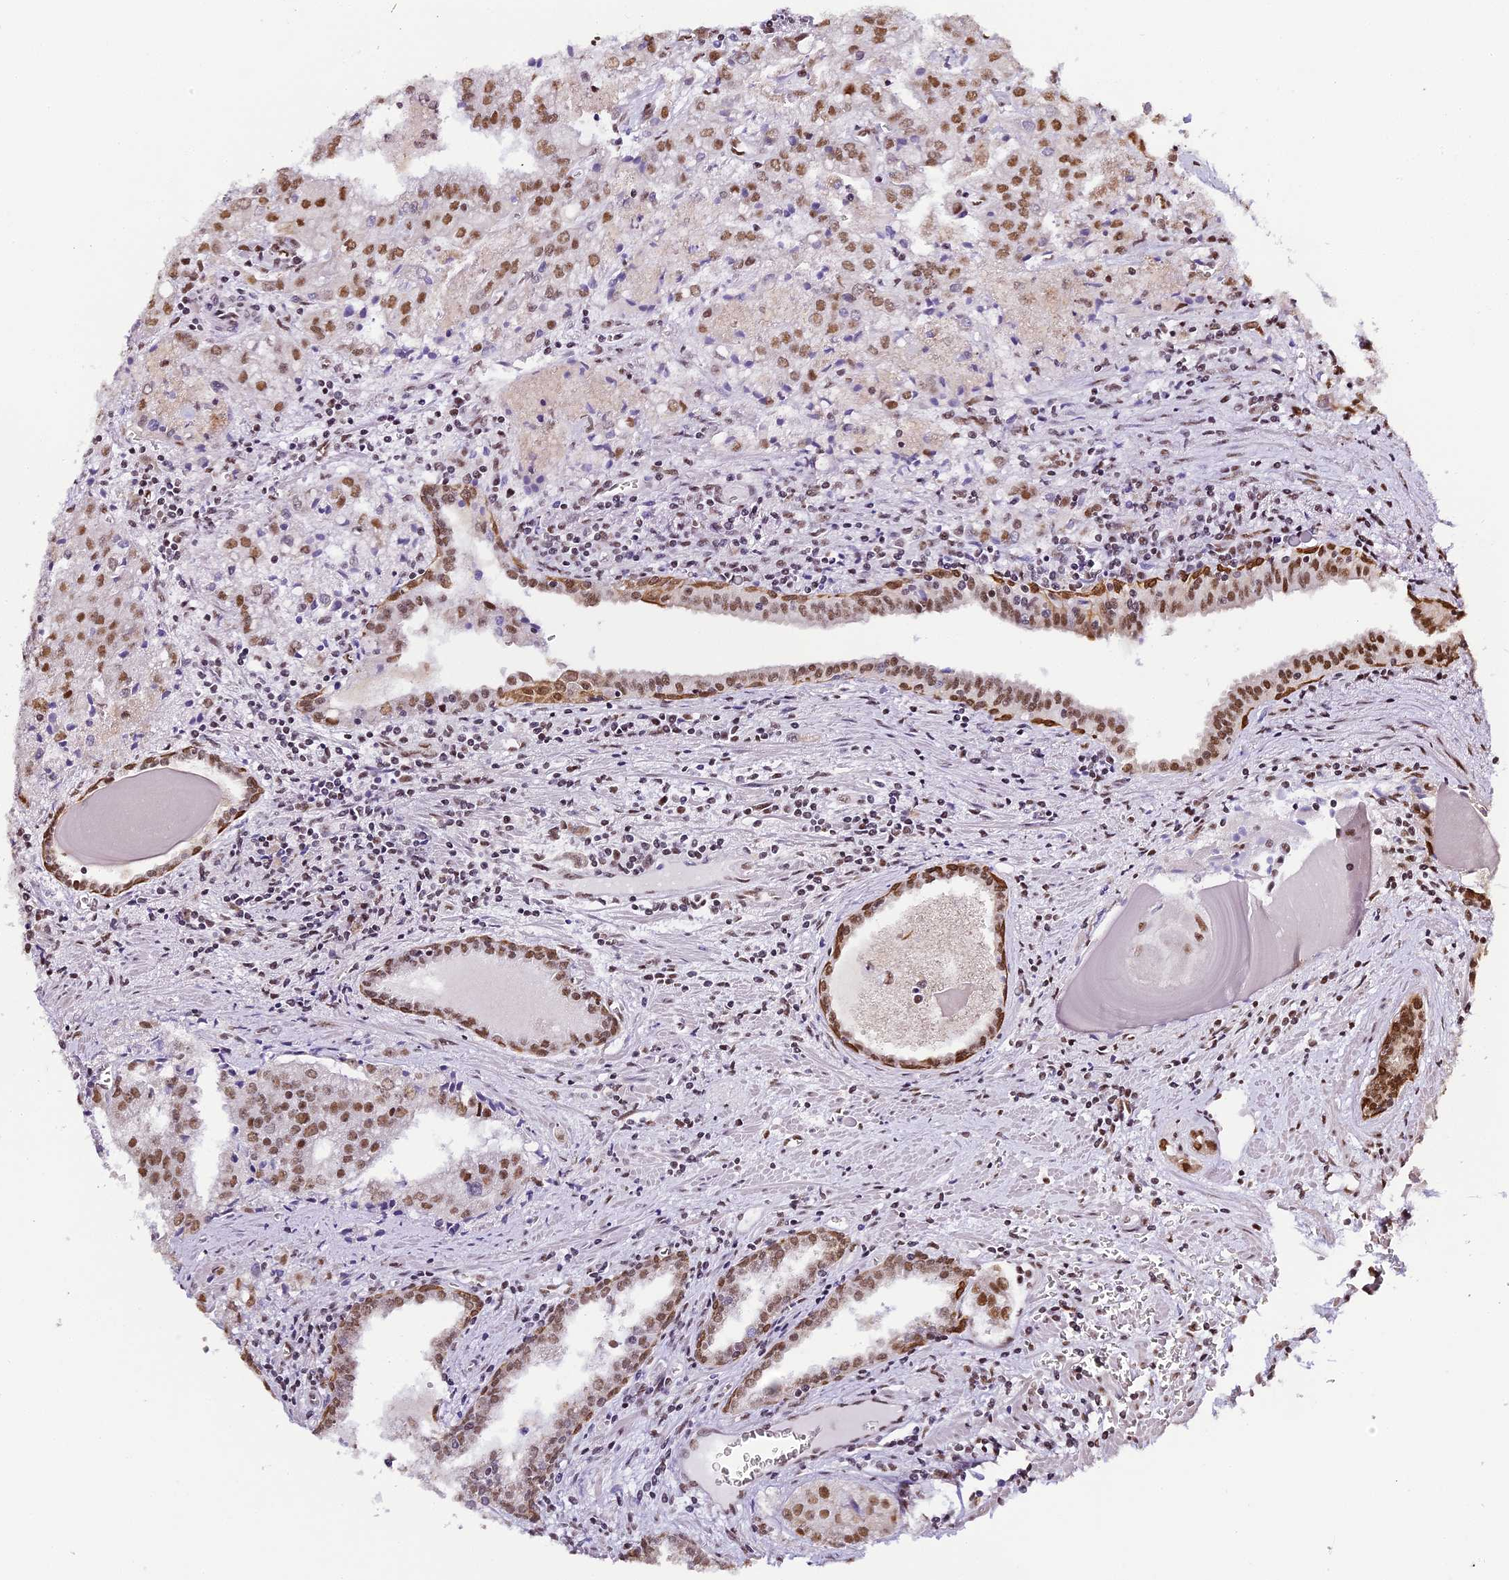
{"staining": {"intensity": "moderate", "quantity": ">75%", "location": "nuclear"}, "tissue": "prostate cancer", "cell_type": "Tumor cells", "image_type": "cancer", "snomed": [{"axis": "morphology", "description": "Adenocarcinoma, High grade"}, {"axis": "topography", "description": "Prostate"}], "caption": "Human adenocarcinoma (high-grade) (prostate) stained with a brown dye displays moderate nuclear positive staining in approximately >75% of tumor cells.", "gene": "HNRNPA1", "patient": {"sex": "male", "age": 68}}